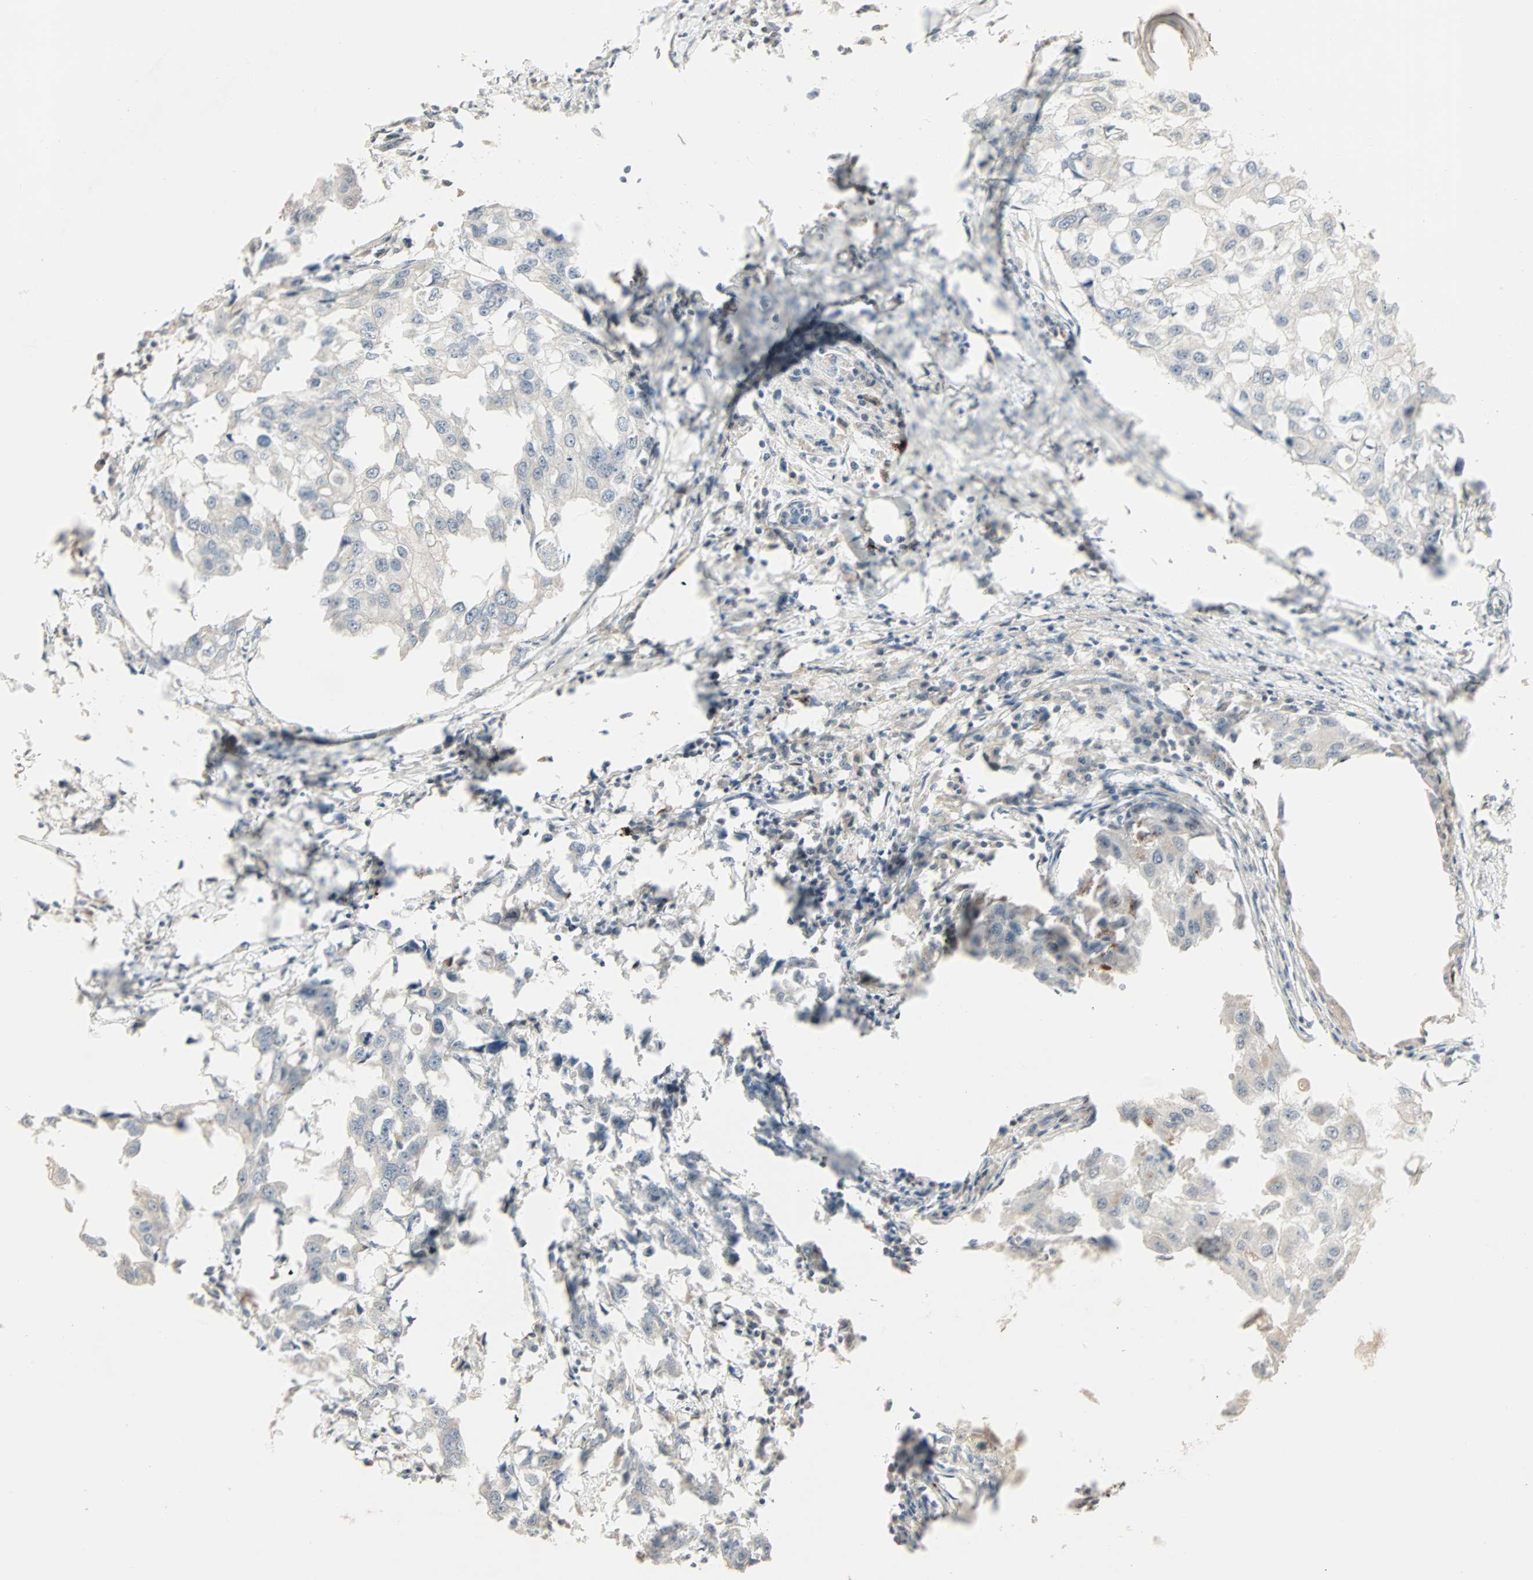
{"staining": {"intensity": "weak", "quantity": ">75%", "location": "cytoplasmic/membranous,nuclear"}, "tissue": "breast cancer", "cell_type": "Tumor cells", "image_type": "cancer", "snomed": [{"axis": "morphology", "description": "Duct carcinoma"}, {"axis": "topography", "description": "Breast"}], "caption": "Protein expression by immunohistochemistry displays weak cytoplasmic/membranous and nuclear expression in approximately >75% of tumor cells in breast cancer (intraductal carcinoma). The protein is stained brown, and the nuclei are stained in blue (DAB IHC with brightfield microscopy, high magnification).", "gene": "KDM4A", "patient": {"sex": "female", "age": 27}}